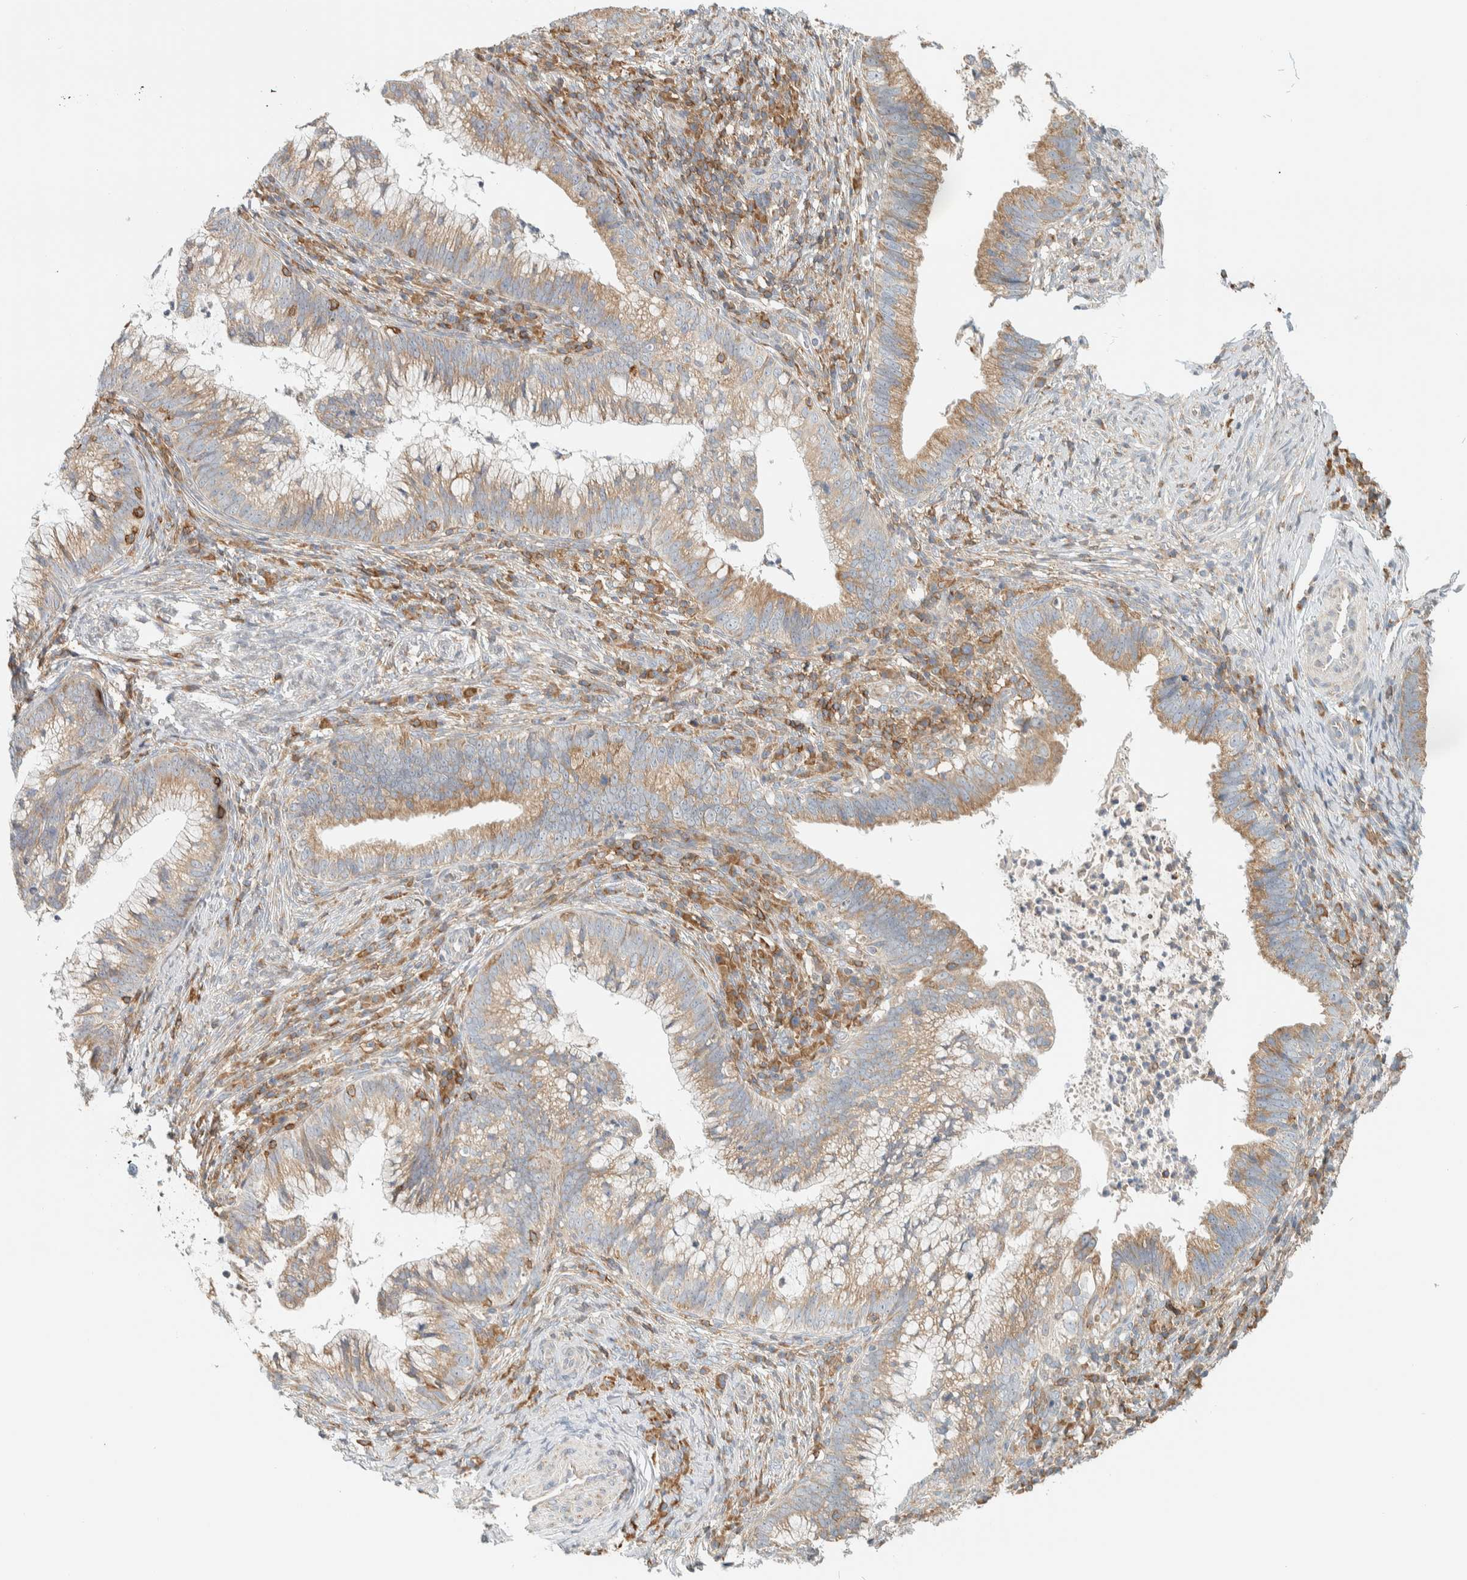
{"staining": {"intensity": "moderate", "quantity": ">75%", "location": "cytoplasmic/membranous"}, "tissue": "cervical cancer", "cell_type": "Tumor cells", "image_type": "cancer", "snomed": [{"axis": "morphology", "description": "Adenocarcinoma, NOS"}, {"axis": "topography", "description": "Cervix"}], "caption": "Moderate cytoplasmic/membranous protein expression is seen in approximately >75% of tumor cells in adenocarcinoma (cervical).", "gene": "CCDC57", "patient": {"sex": "female", "age": 36}}